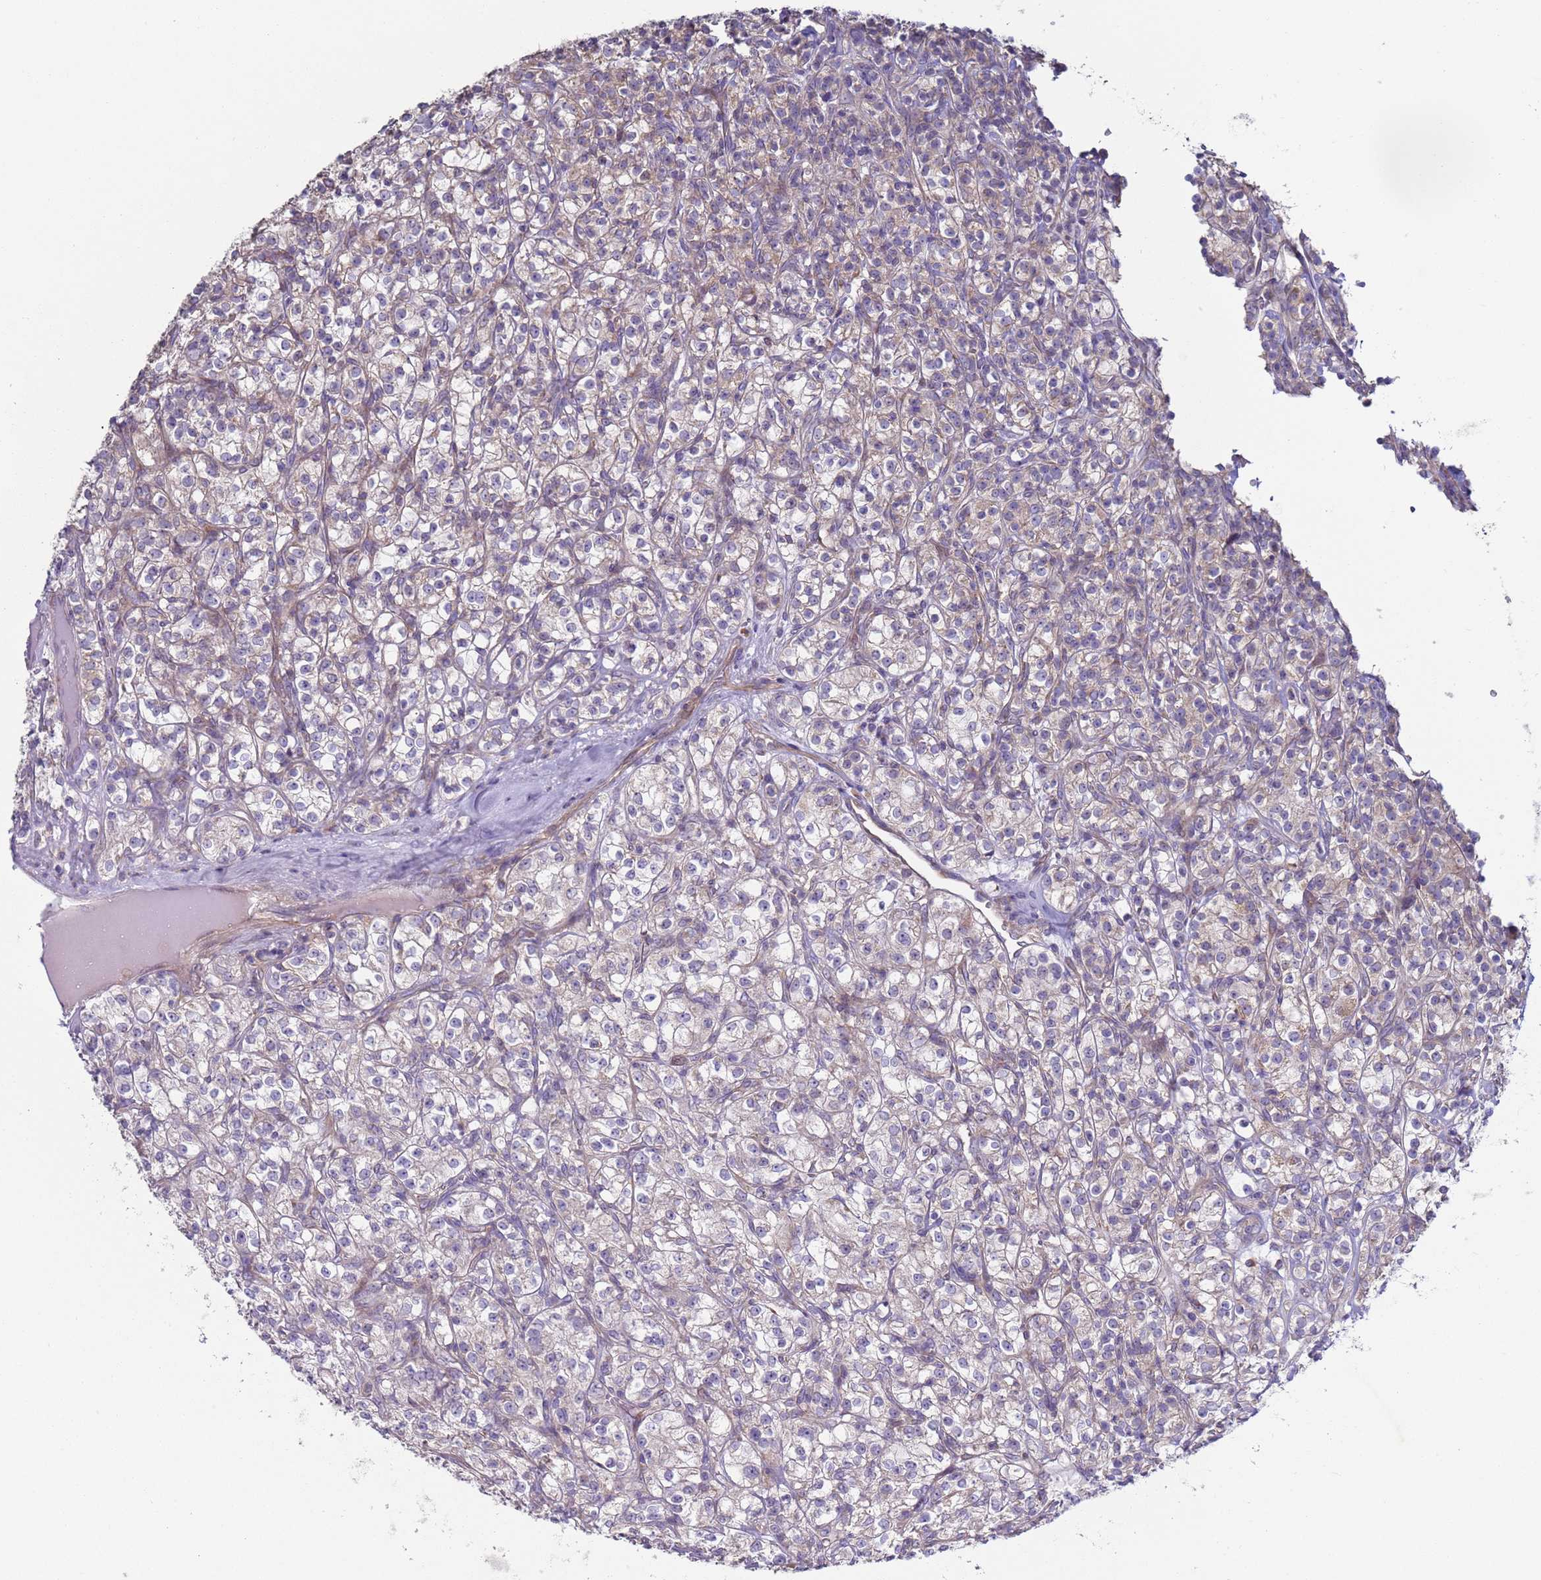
{"staining": {"intensity": "negative", "quantity": "none", "location": "none"}, "tissue": "renal cancer", "cell_type": "Tumor cells", "image_type": "cancer", "snomed": [{"axis": "morphology", "description": "Adenocarcinoma, NOS"}, {"axis": "topography", "description": "Kidney"}], "caption": "The histopathology image displays no significant positivity in tumor cells of renal adenocarcinoma.", "gene": "DIP2B", "patient": {"sex": "male", "age": 77}}